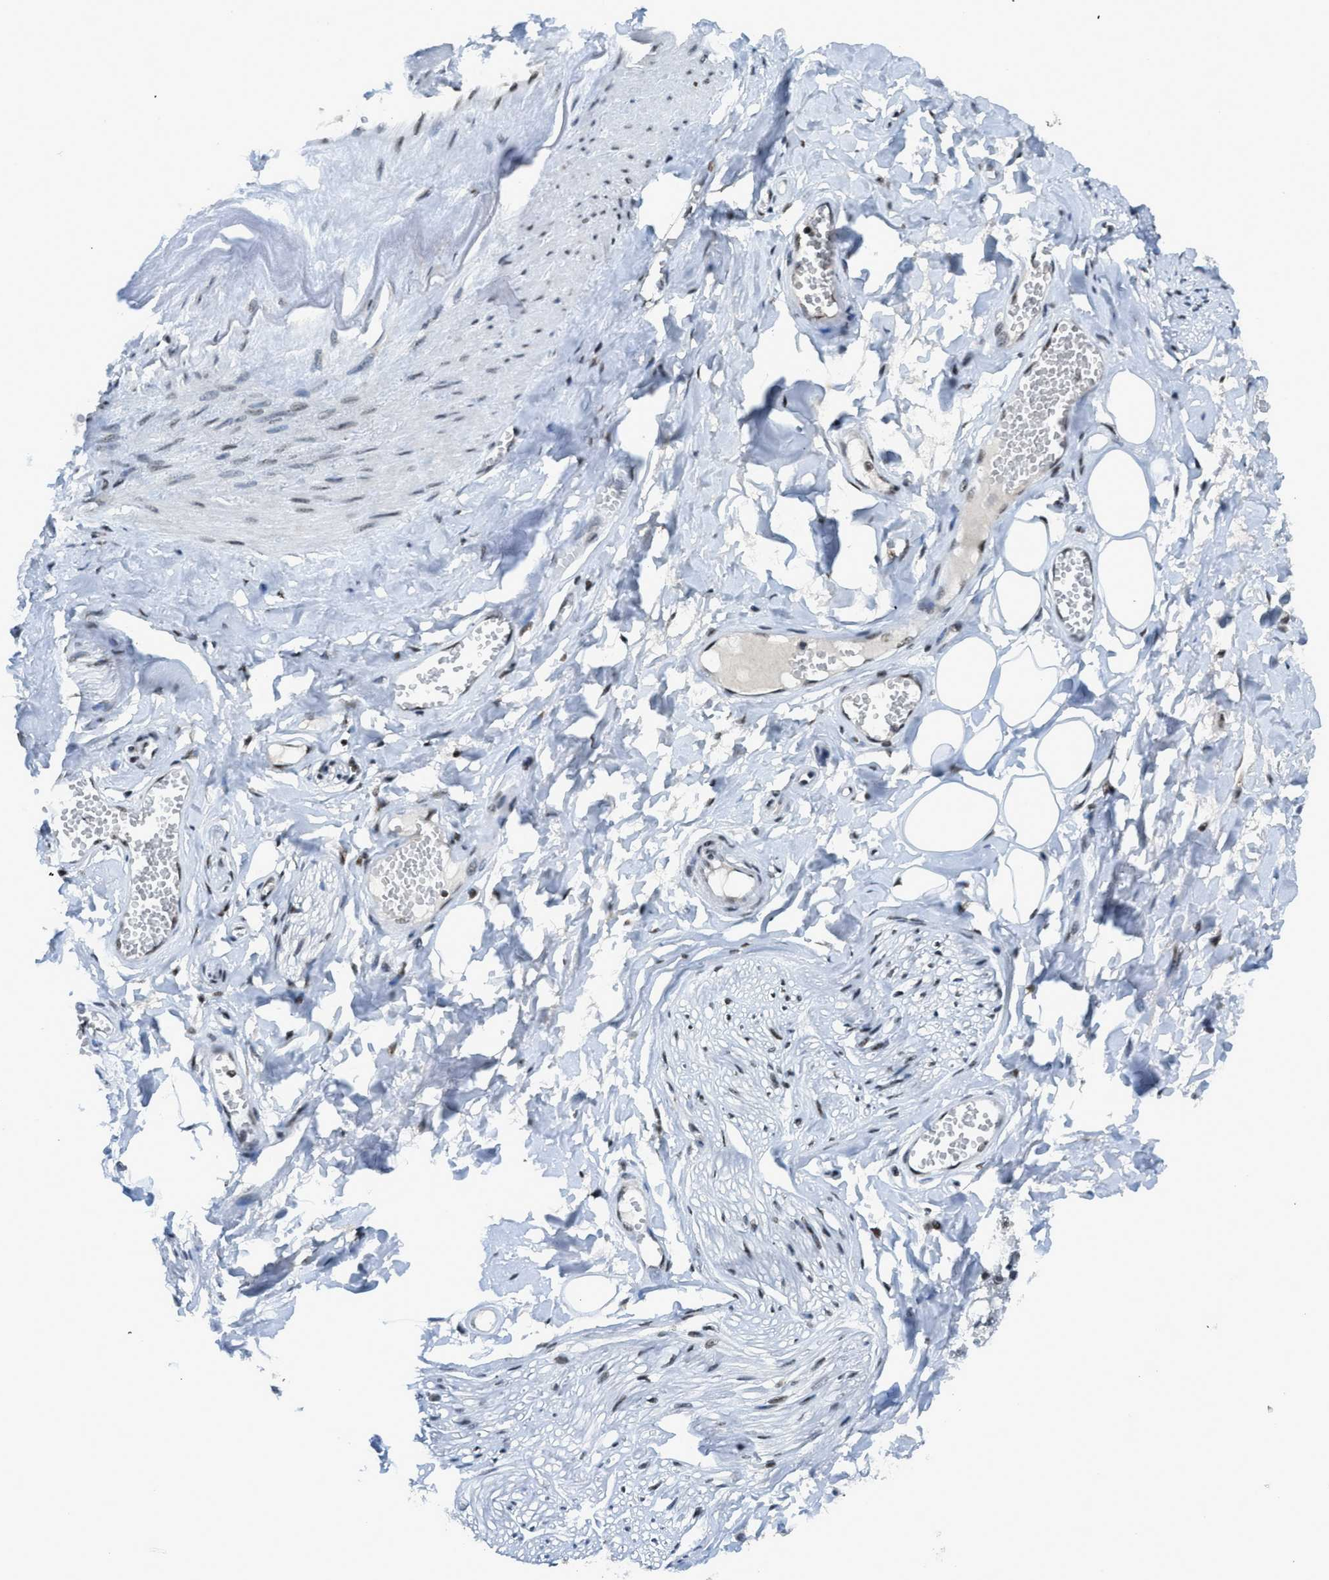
{"staining": {"intensity": "moderate", "quantity": ">75%", "location": "cytoplasmic/membranous,nuclear"}, "tissue": "adipose tissue", "cell_type": "Adipocytes", "image_type": "normal", "snomed": [{"axis": "morphology", "description": "Normal tissue, NOS"}, {"axis": "morphology", "description": "Inflammation, NOS"}, {"axis": "topography", "description": "Salivary gland"}, {"axis": "topography", "description": "Peripheral nerve tissue"}], "caption": "A photomicrograph of human adipose tissue stained for a protein exhibits moderate cytoplasmic/membranous,nuclear brown staining in adipocytes. The staining was performed using DAB to visualize the protein expression in brown, while the nuclei were stained in blue with hematoxylin (Magnification: 20x).", "gene": "RAD51B", "patient": {"sex": "female", "age": 75}}